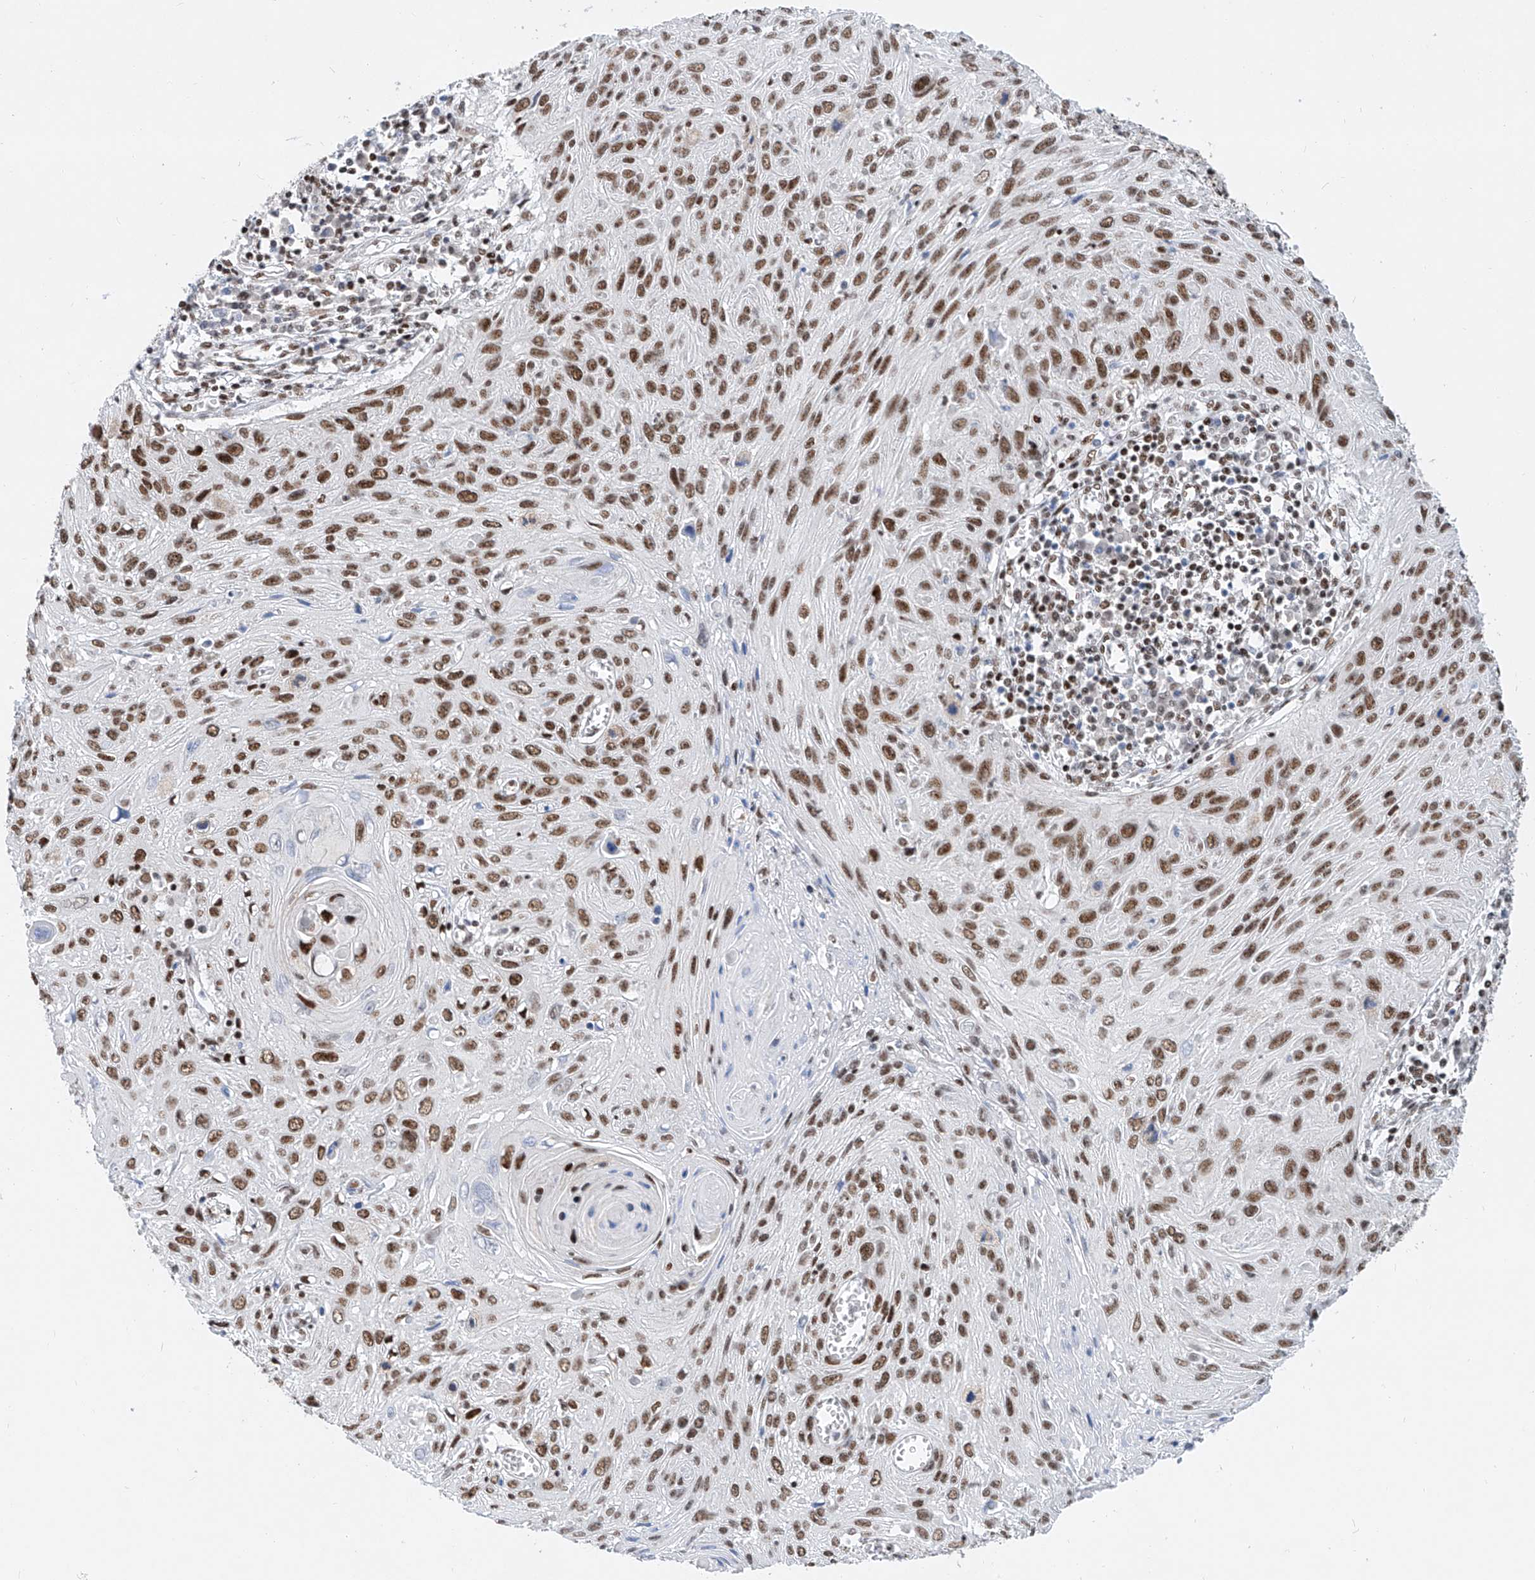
{"staining": {"intensity": "moderate", "quantity": ">75%", "location": "nuclear"}, "tissue": "cervical cancer", "cell_type": "Tumor cells", "image_type": "cancer", "snomed": [{"axis": "morphology", "description": "Squamous cell carcinoma, NOS"}, {"axis": "topography", "description": "Cervix"}], "caption": "Immunohistochemical staining of cervical cancer (squamous cell carcinoma) reveals moderate nuclear protein positivity in approximately >75% of tumor cells.", "gene": "TAF4", "patient": {"sex": "female", "age": 51}}